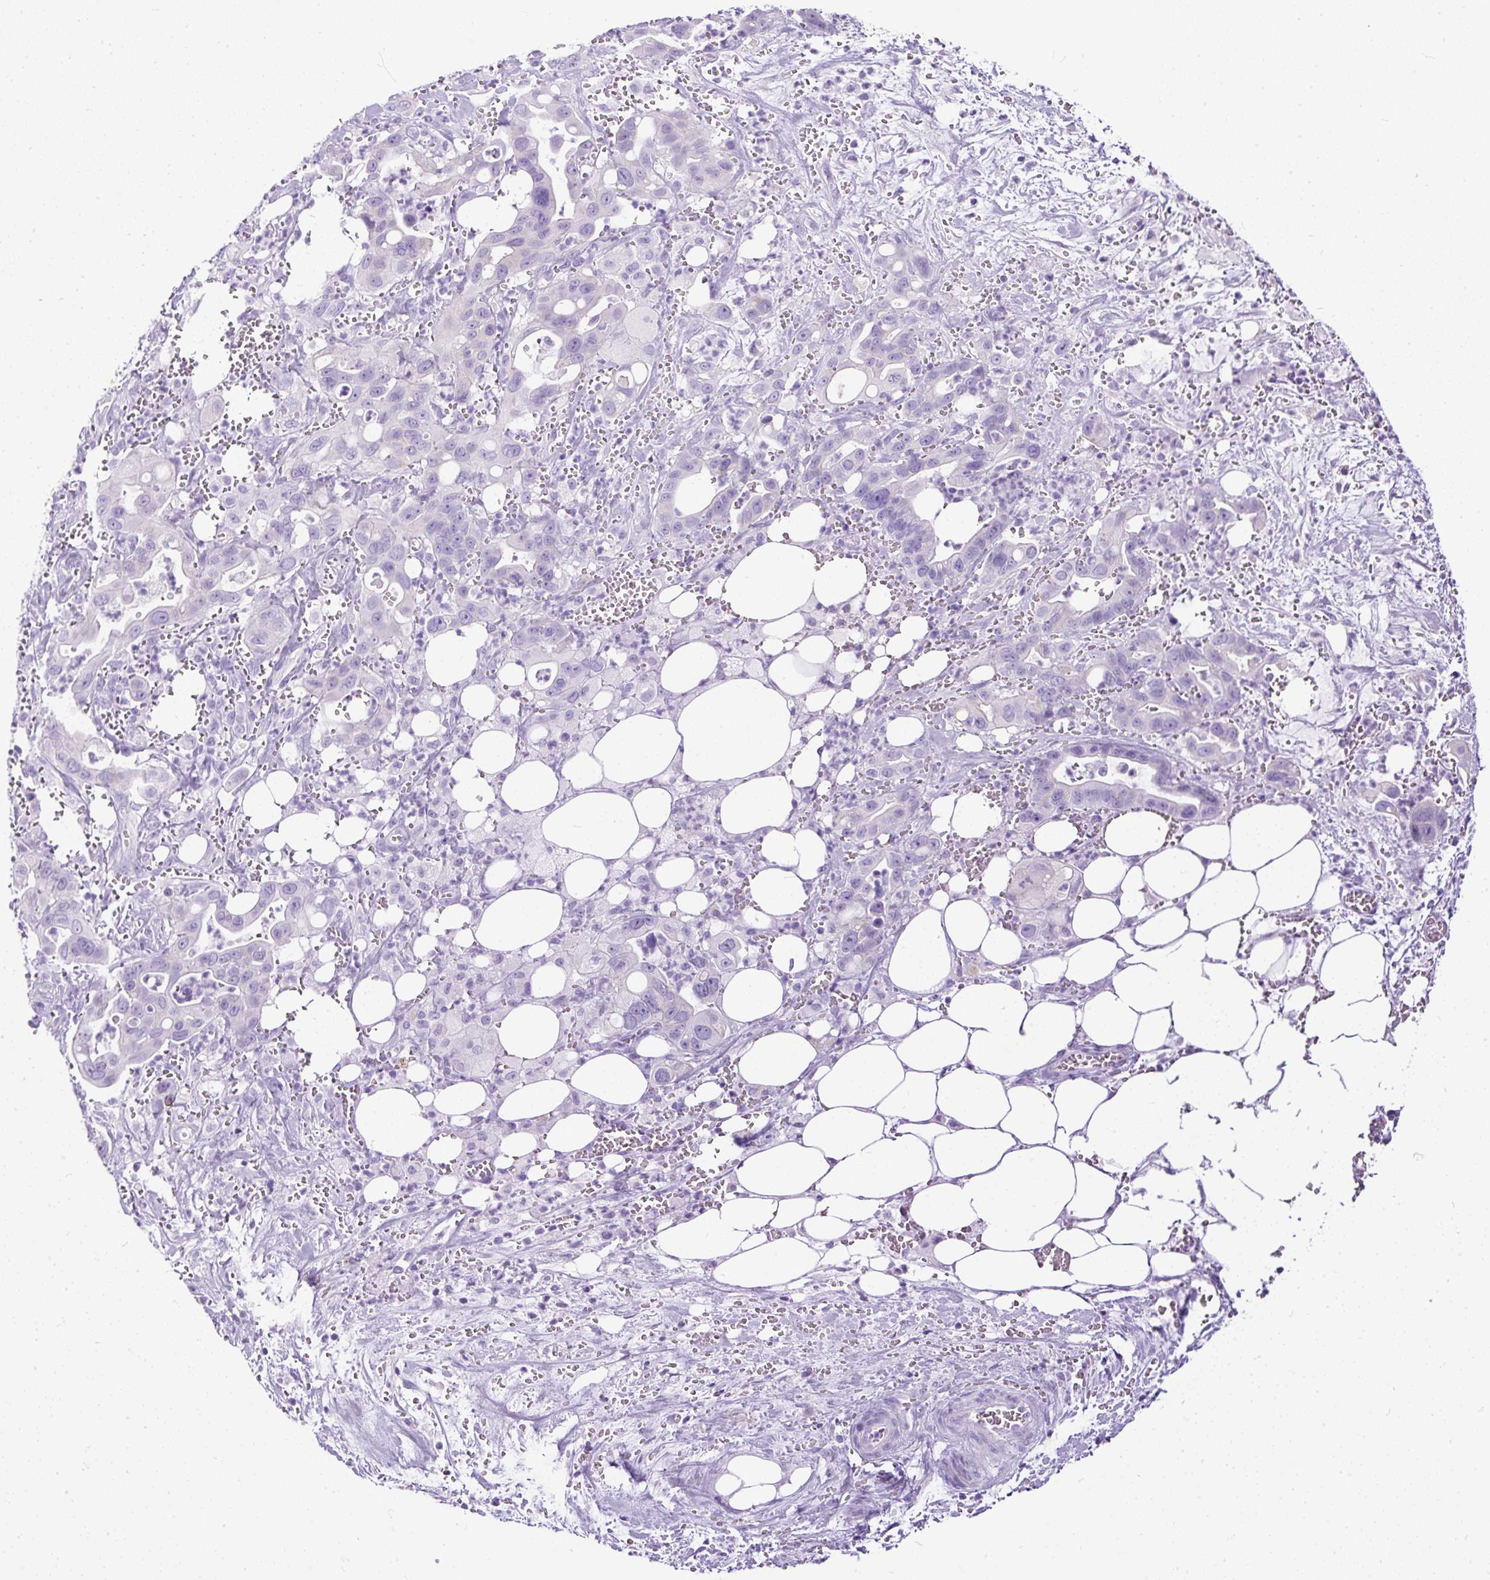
{"staining": {"intensity": "negative", "quantity": "none", "location": "none"}, "tissue": "pancreatic cancer", "cell_type": "Tumor cells", "image_type": "cancer", "snomed": [{"axis": "morphology", "description": "Adenocarcinoma, NOS"}, {"axis": "topography", "description": "Pancreas"}], "caption": "Pancreatic cancer was stained to show a protein in brown. There is no significant expression in tumor cells.", "gene": "PDIA2", "patient": {"sex": "male", "age": 61}}